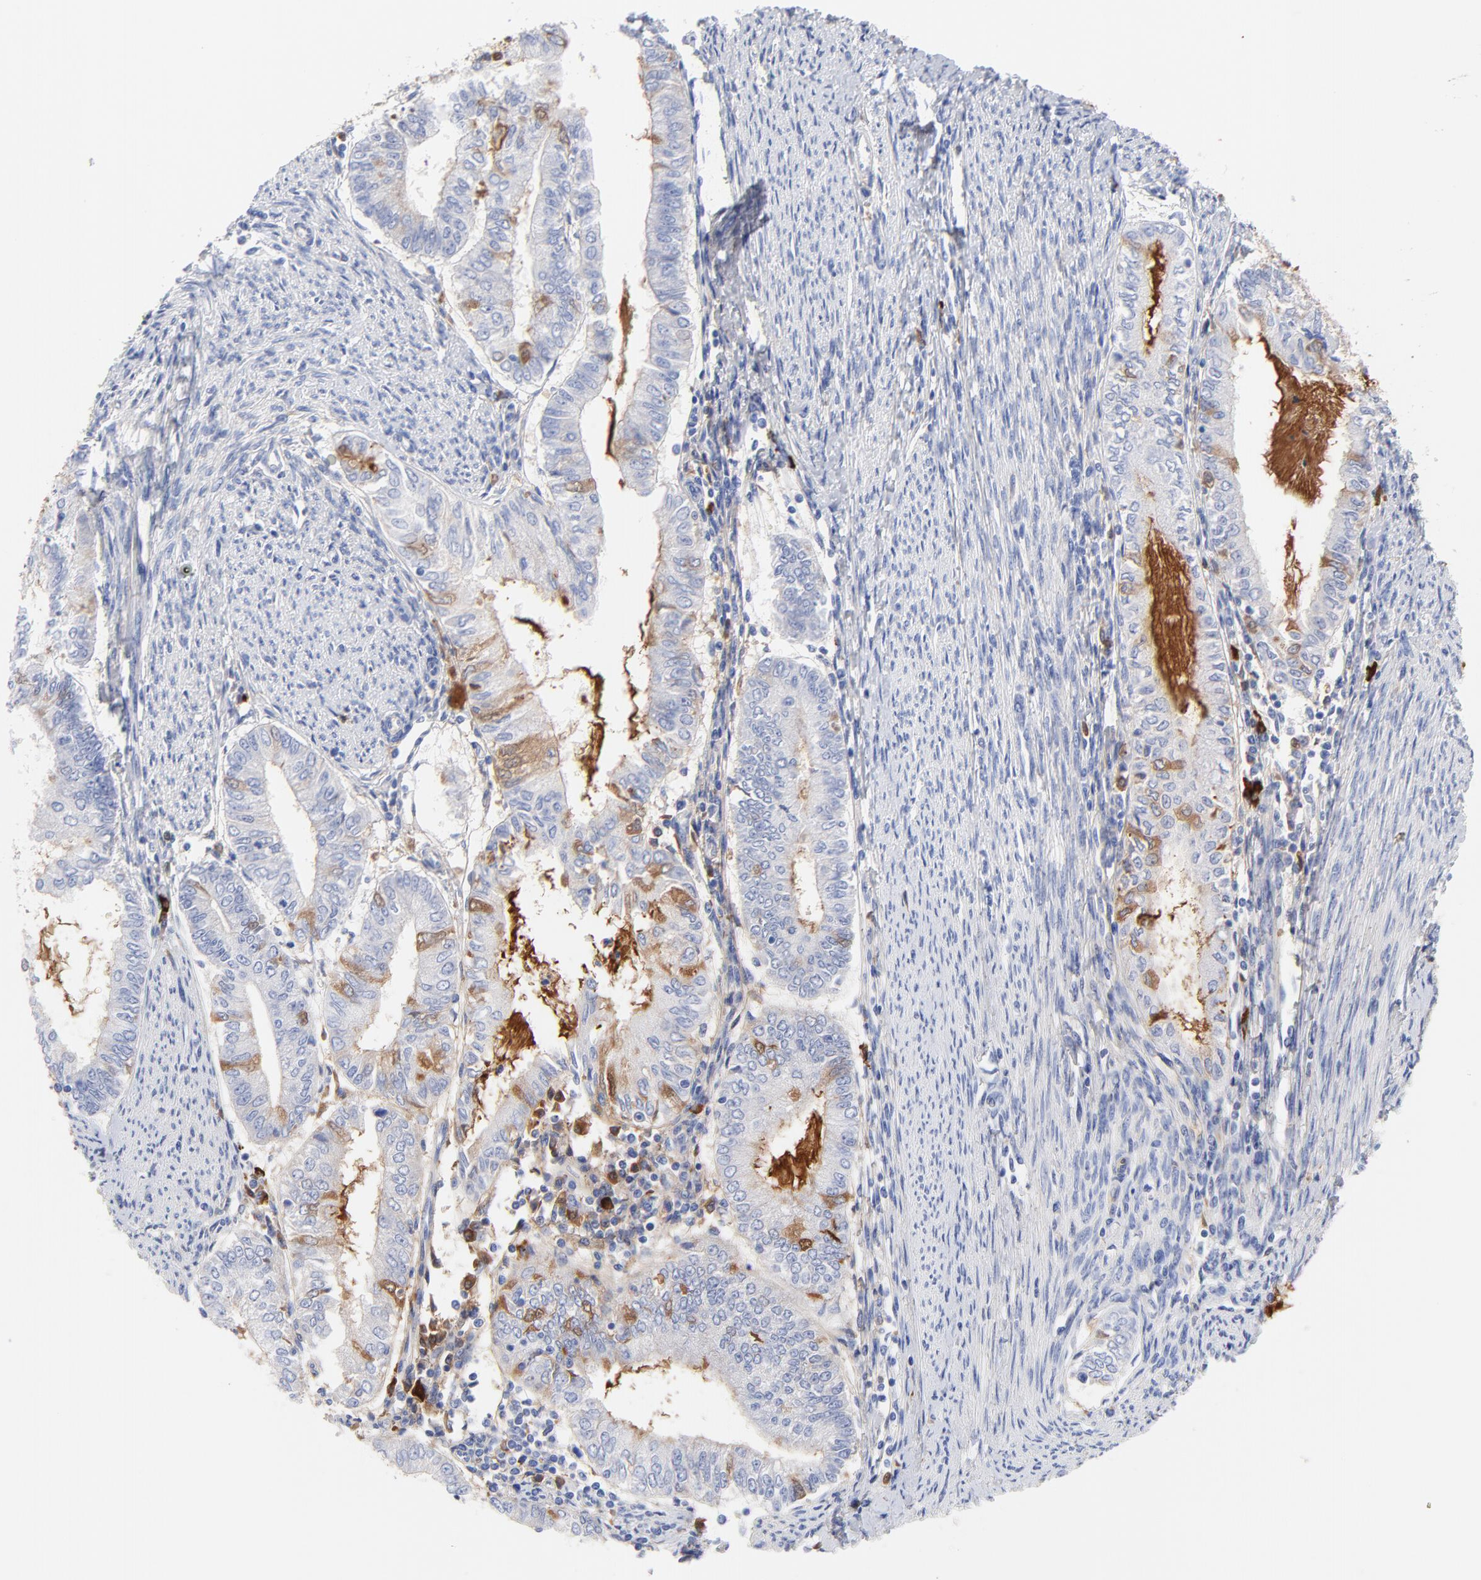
{"staining": {"intensity": "weak", "quantity": "<25%", "location": "cytoplasmic/membranous,nuclear"}, "tissue": "endometrial cancer", "cell_type": "Tumor cells", "image_type": "cancer", "snomed": [{"axis": "morphology", "description": "Adenocarcinoma, NOS"}, {"axis": "topography", "description": "Endometrium"}], "caption": "Tumor cells are negative for brown protein staining in endometrial cancer. (DAB (3,3'-diaminobenzidine) immunohistochemistry with hematoxylin counter stain).", "gene": "IGLV3-10", "patient": {"sex": "female", "age": 66}}